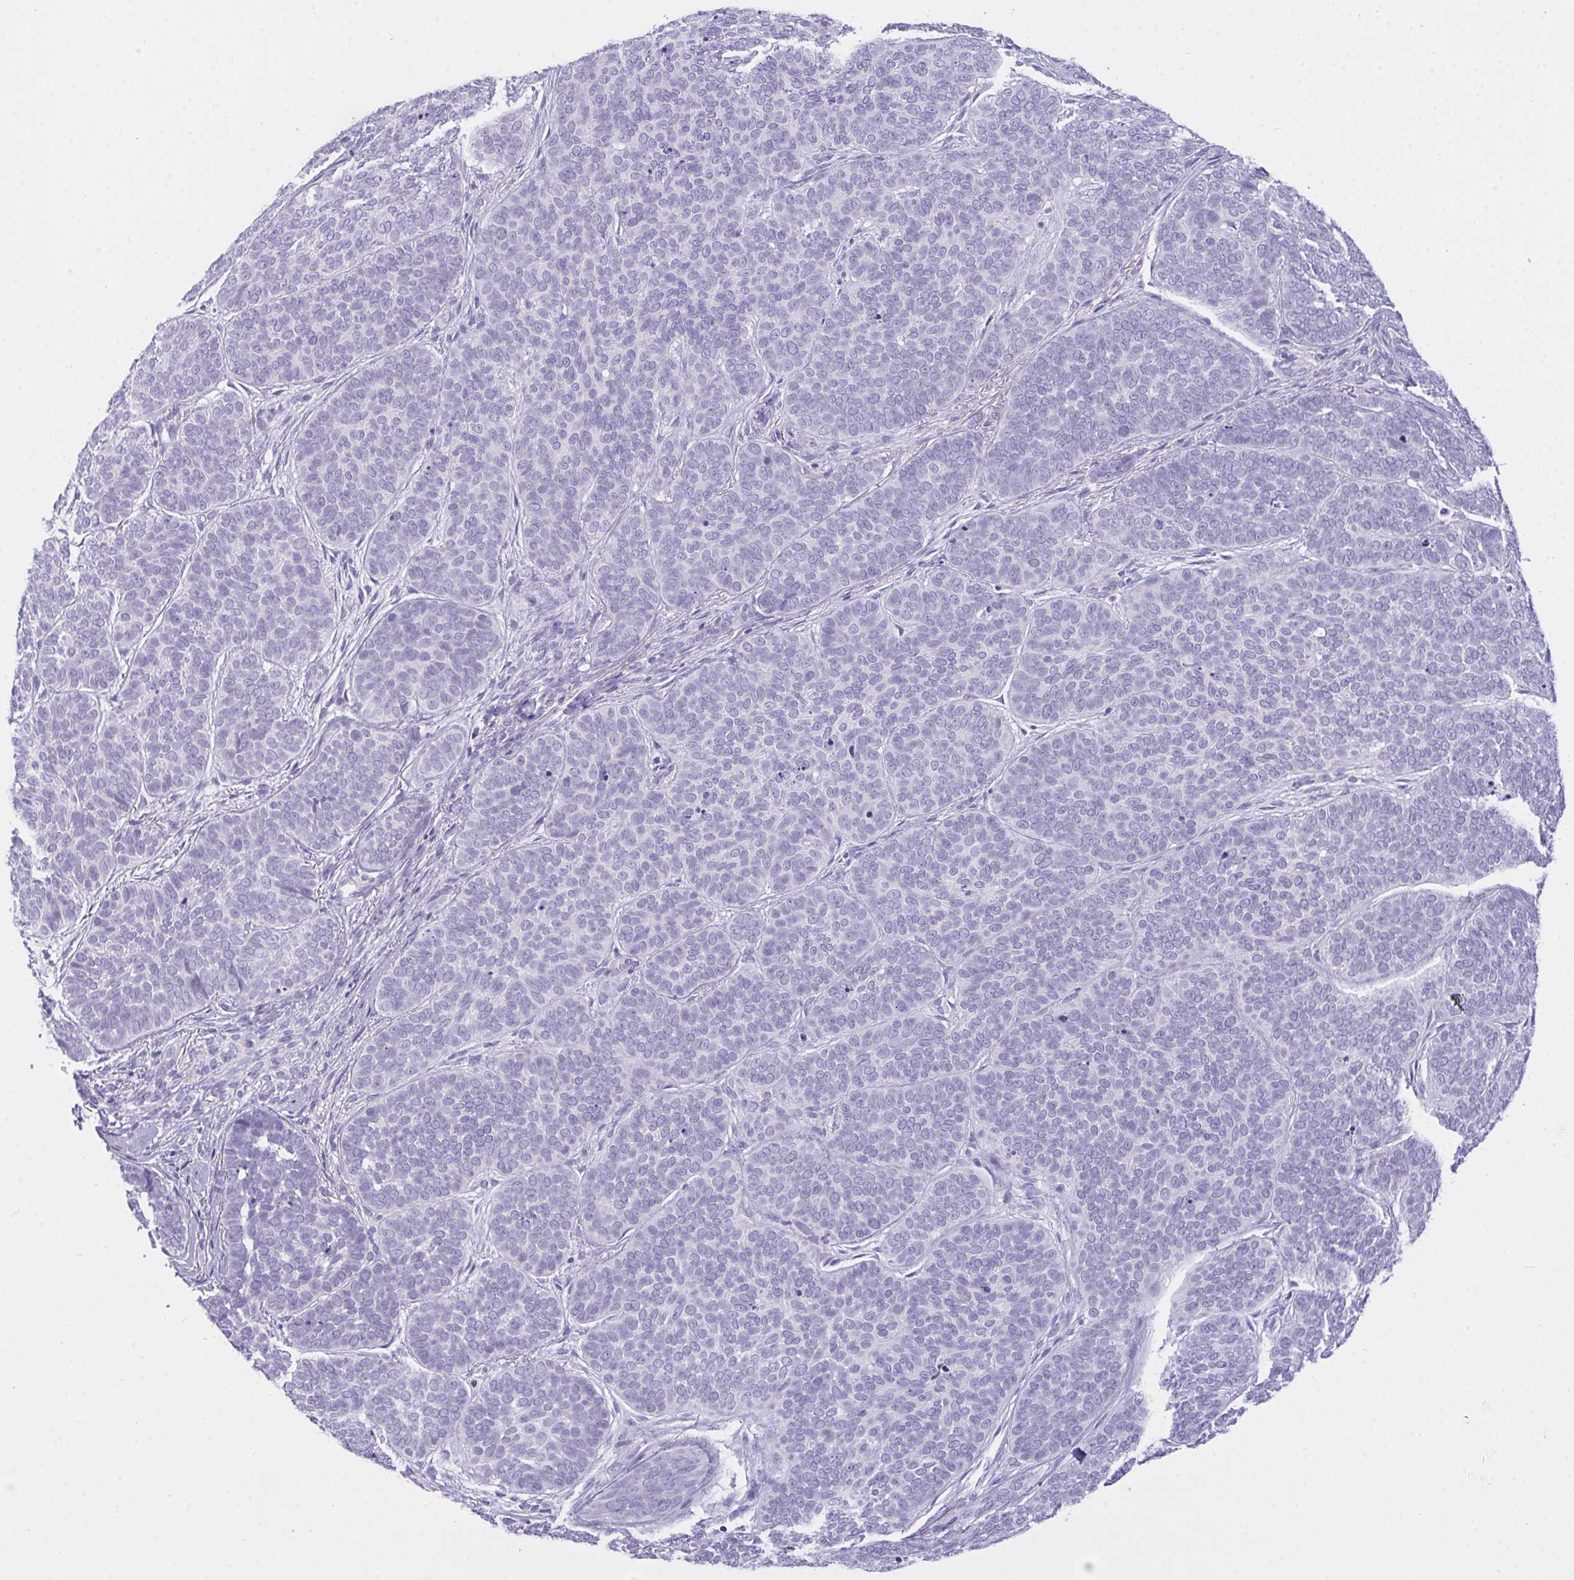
{"staining": {"intensity": "negative", "quantity": "none", "location": "none"}, "tissue": "skin cancer", "cell_type": "Tumor cells", "image_type": "cancer", "snomed": [{"axis": "morphology", "description": "Basal cell carcinoma"}, {"axis": "topography", "description": "Skin"}, {"axis": "topography", "description": "Skin of nose"}], "caption": "Skin cancer was stained to show a protein in brown. There is no significant staining in tumor cells. The staining was performed using DAB to visualize the protein expression in brown, while the nuclei were stained in blue with hematoxylin (Magnification: 20x).", "gene": "SEMA6B", "patient": {"sex": "female", "age": 81}}